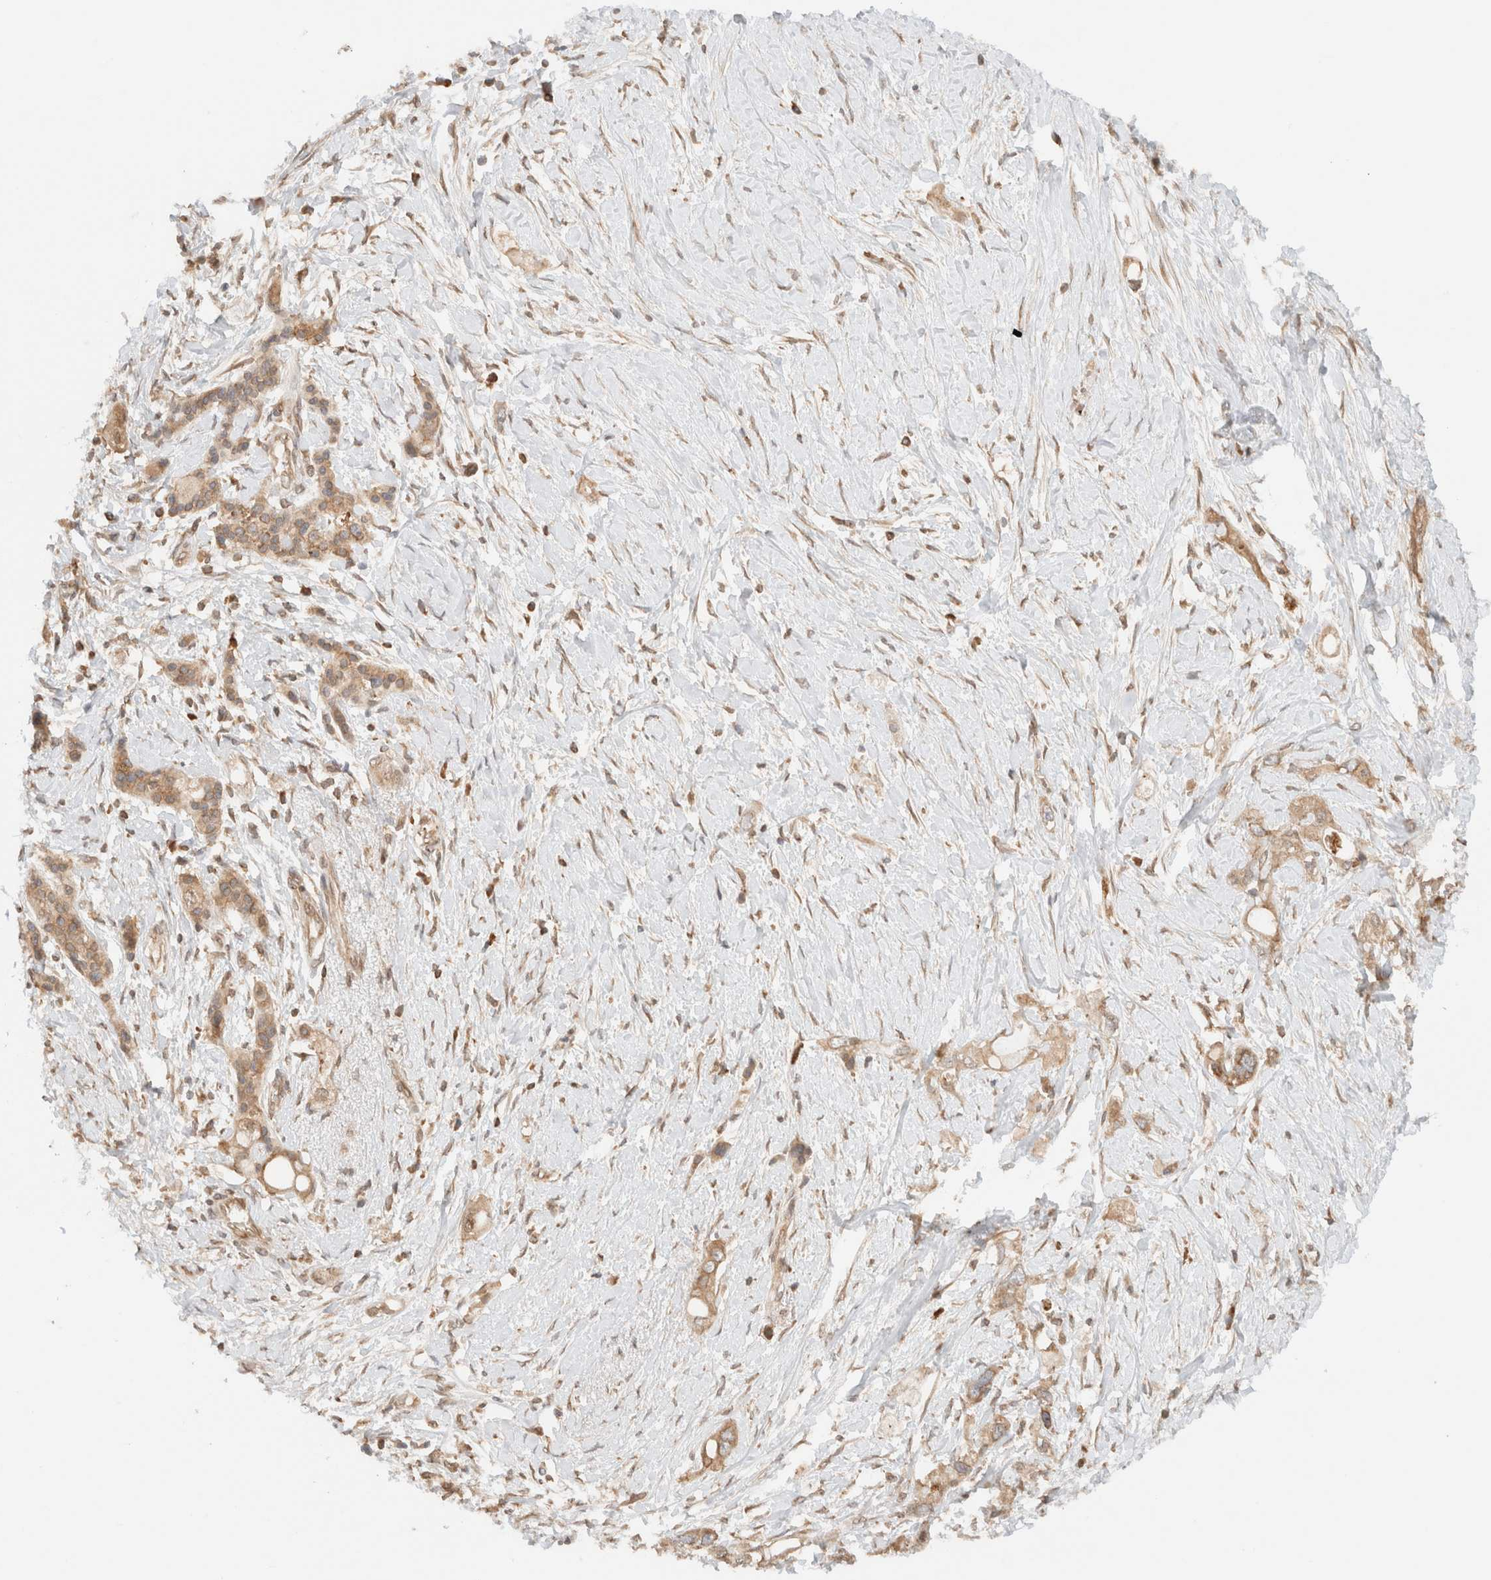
{"staining": {"intensity": "moderate", "quantity": ">75%", "location": "cytoplasmic/membranous"}, "tissue": "pancreatic cancer", "cell_type": "Tumor cells", "image_type": "cancer", "snomed": [{"axis": "morphology", "description": "Adenocarcinoma, NOS"}, {"axis": "topography", "description": "Pancreas"}], "caption": "Moderate cytoplasmic/membranous positivity for a protein is identified in approximately >75% of tumor cells of pancreatic adenocarcinoma using immunohistochemistry.", "gene": "ARFGEF2", "patient": {"sex": "female", "age": 56}}